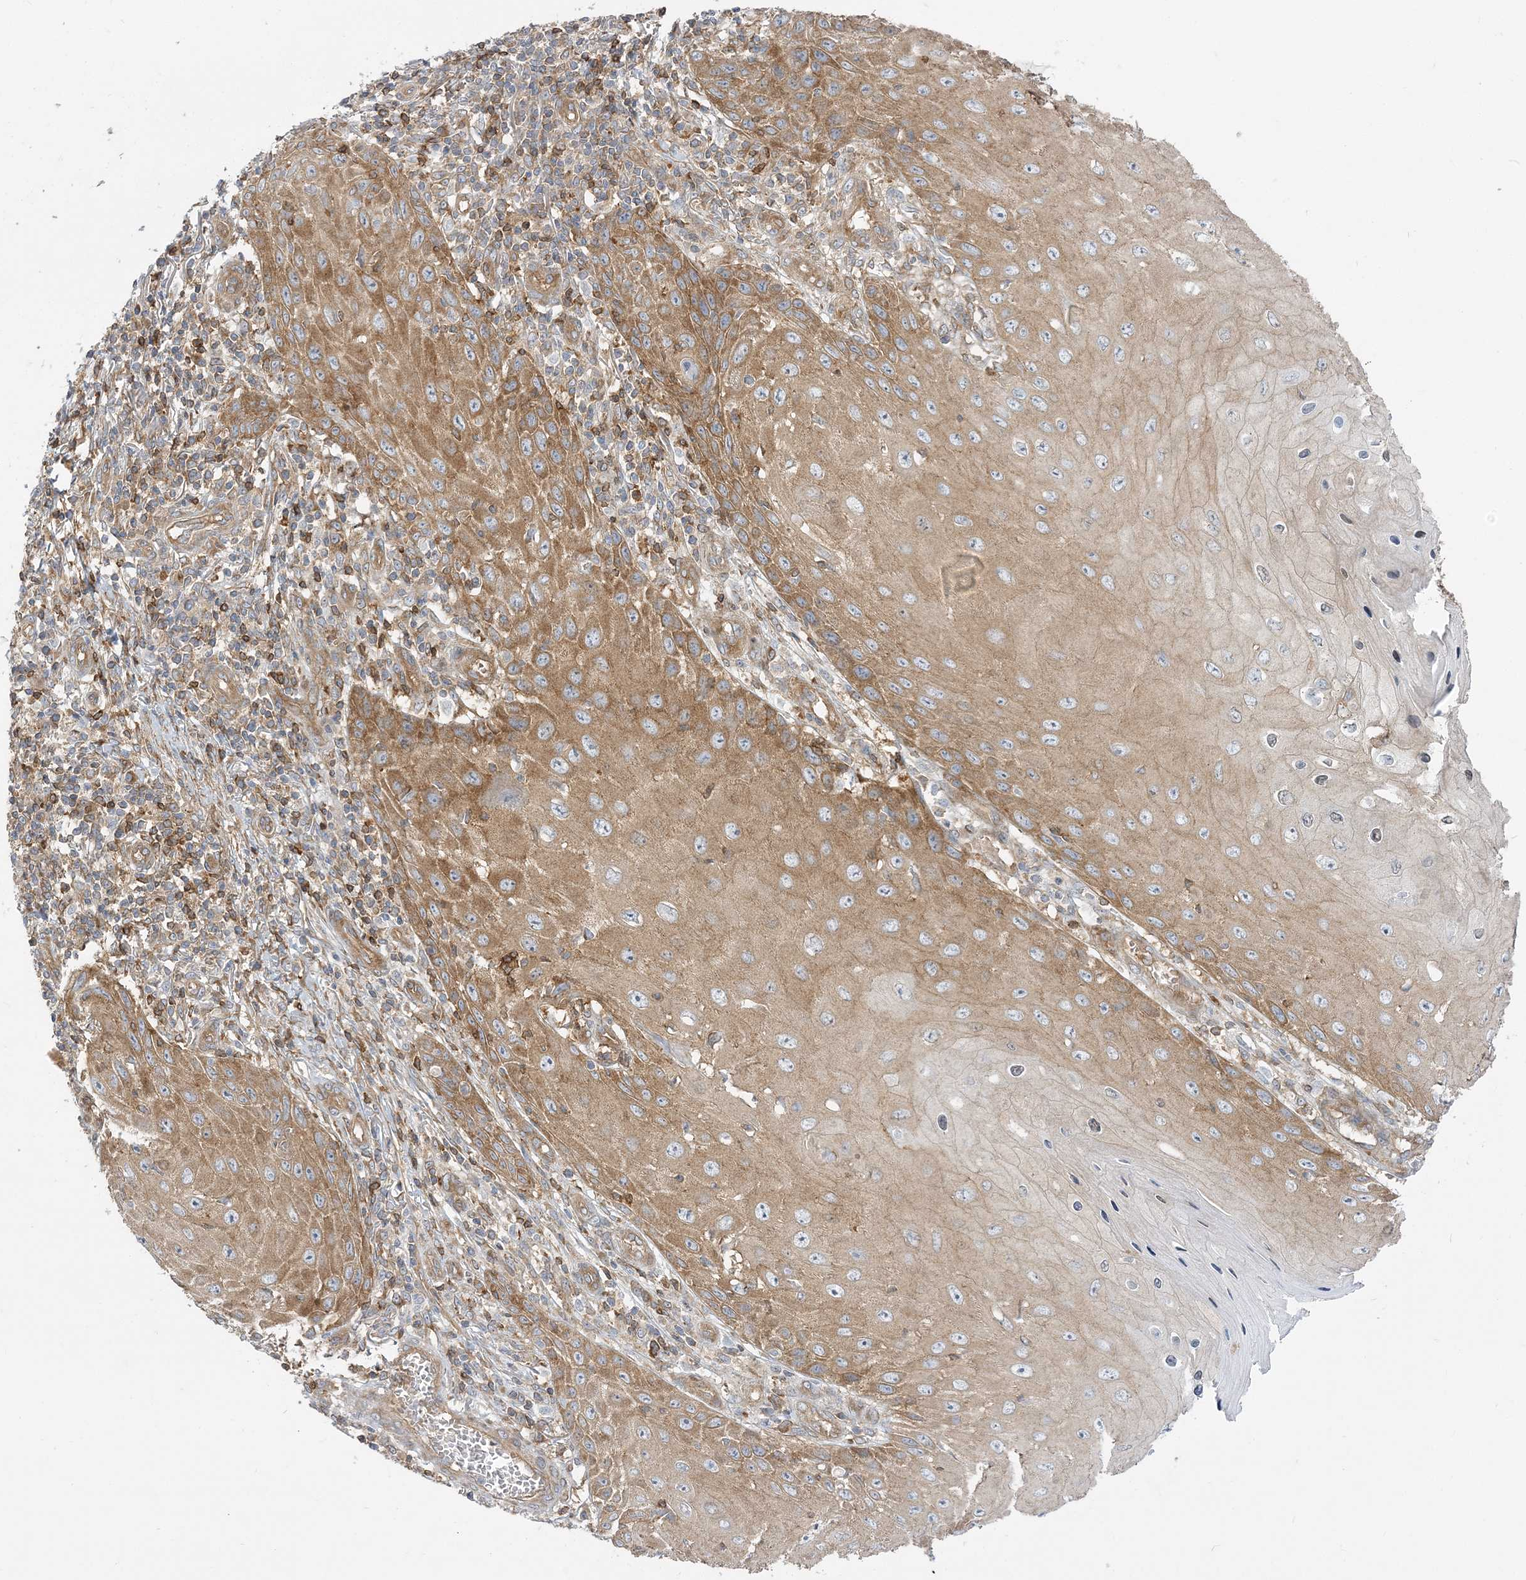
{"staining": {"intensity": "moderate", "quantity": "25%-75%", "location": "cytoplasmic/membranous"}, "tissue": "skin cancer", "cell_type": "Tumor cells", "image_type": "cancer", "snomed": [{"axis": "morphology", "description": "Squamous cell carcinoma, NOS"}, {"axis": "topography", "description": "Skin"}], "caption": "Protein staining of squamous cell carcinoma (skin) tissue displays moderate cytoplasmic/membranous expression in approximately 25%-75% of tumor cells.", "gene": "STAM", "patient": {"sex": "female", "age": 73}}